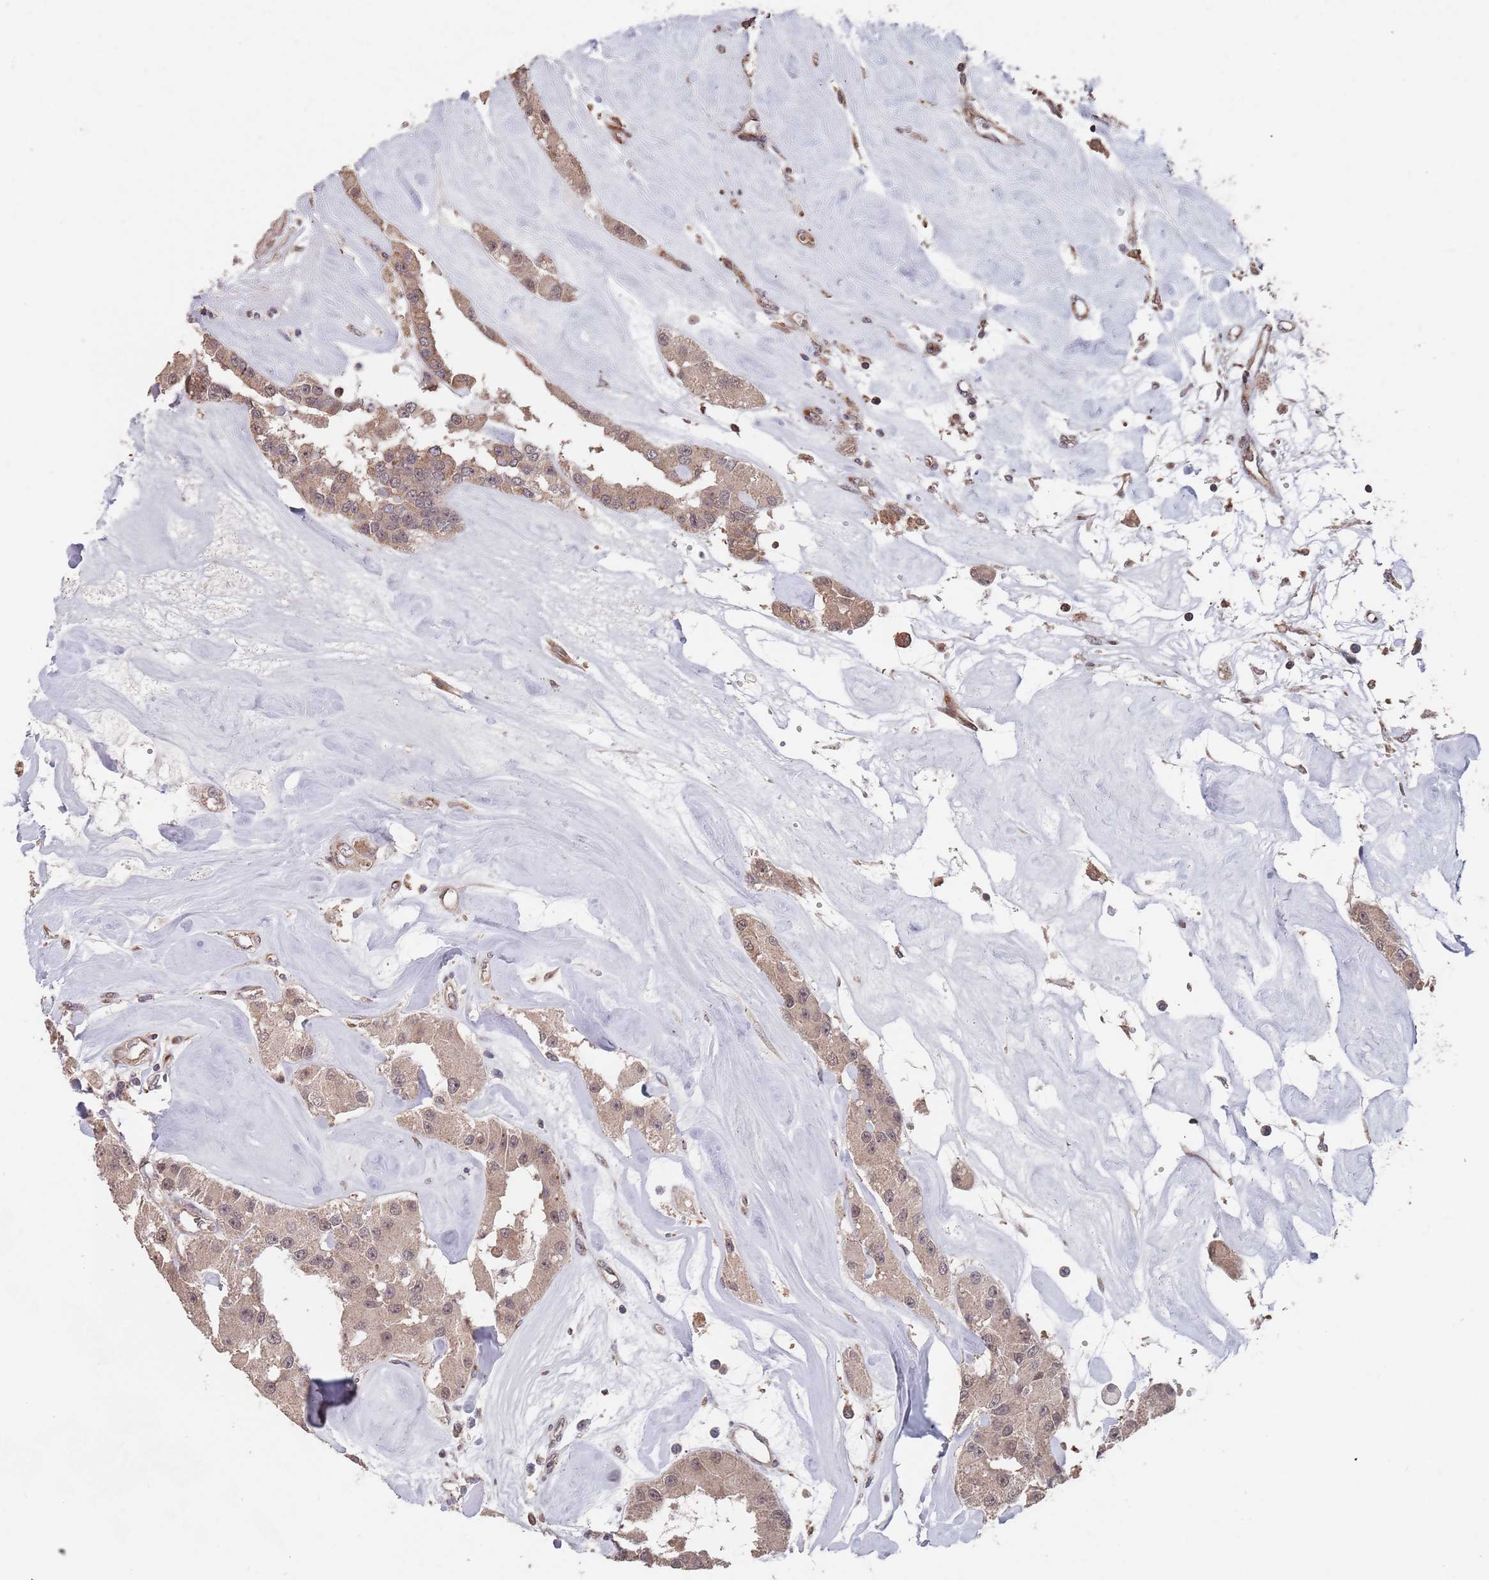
{"staining": {"intensity": "weak", "quantity": ">75%", "location": "cytoplasmic/membranous"}, "tissue": "carcinoid", "cell_type": "Tumor cells", "image_type": "cancer", "snomed": [{"axis": "morphology", "description": "Carcinoid, malignant, NOS"}, {"axis": "topography", "description": "Pancreas"}], "caption": "A high-resolution photomicrograph shows immunohistochemistry (IHC) staining of carcinoid, which exhibits weak cytoplasmic/membranous expression in about >75% of tumor cells.", "gene": "UNC45A", "patient": {"sex": "male", "age": 41}}